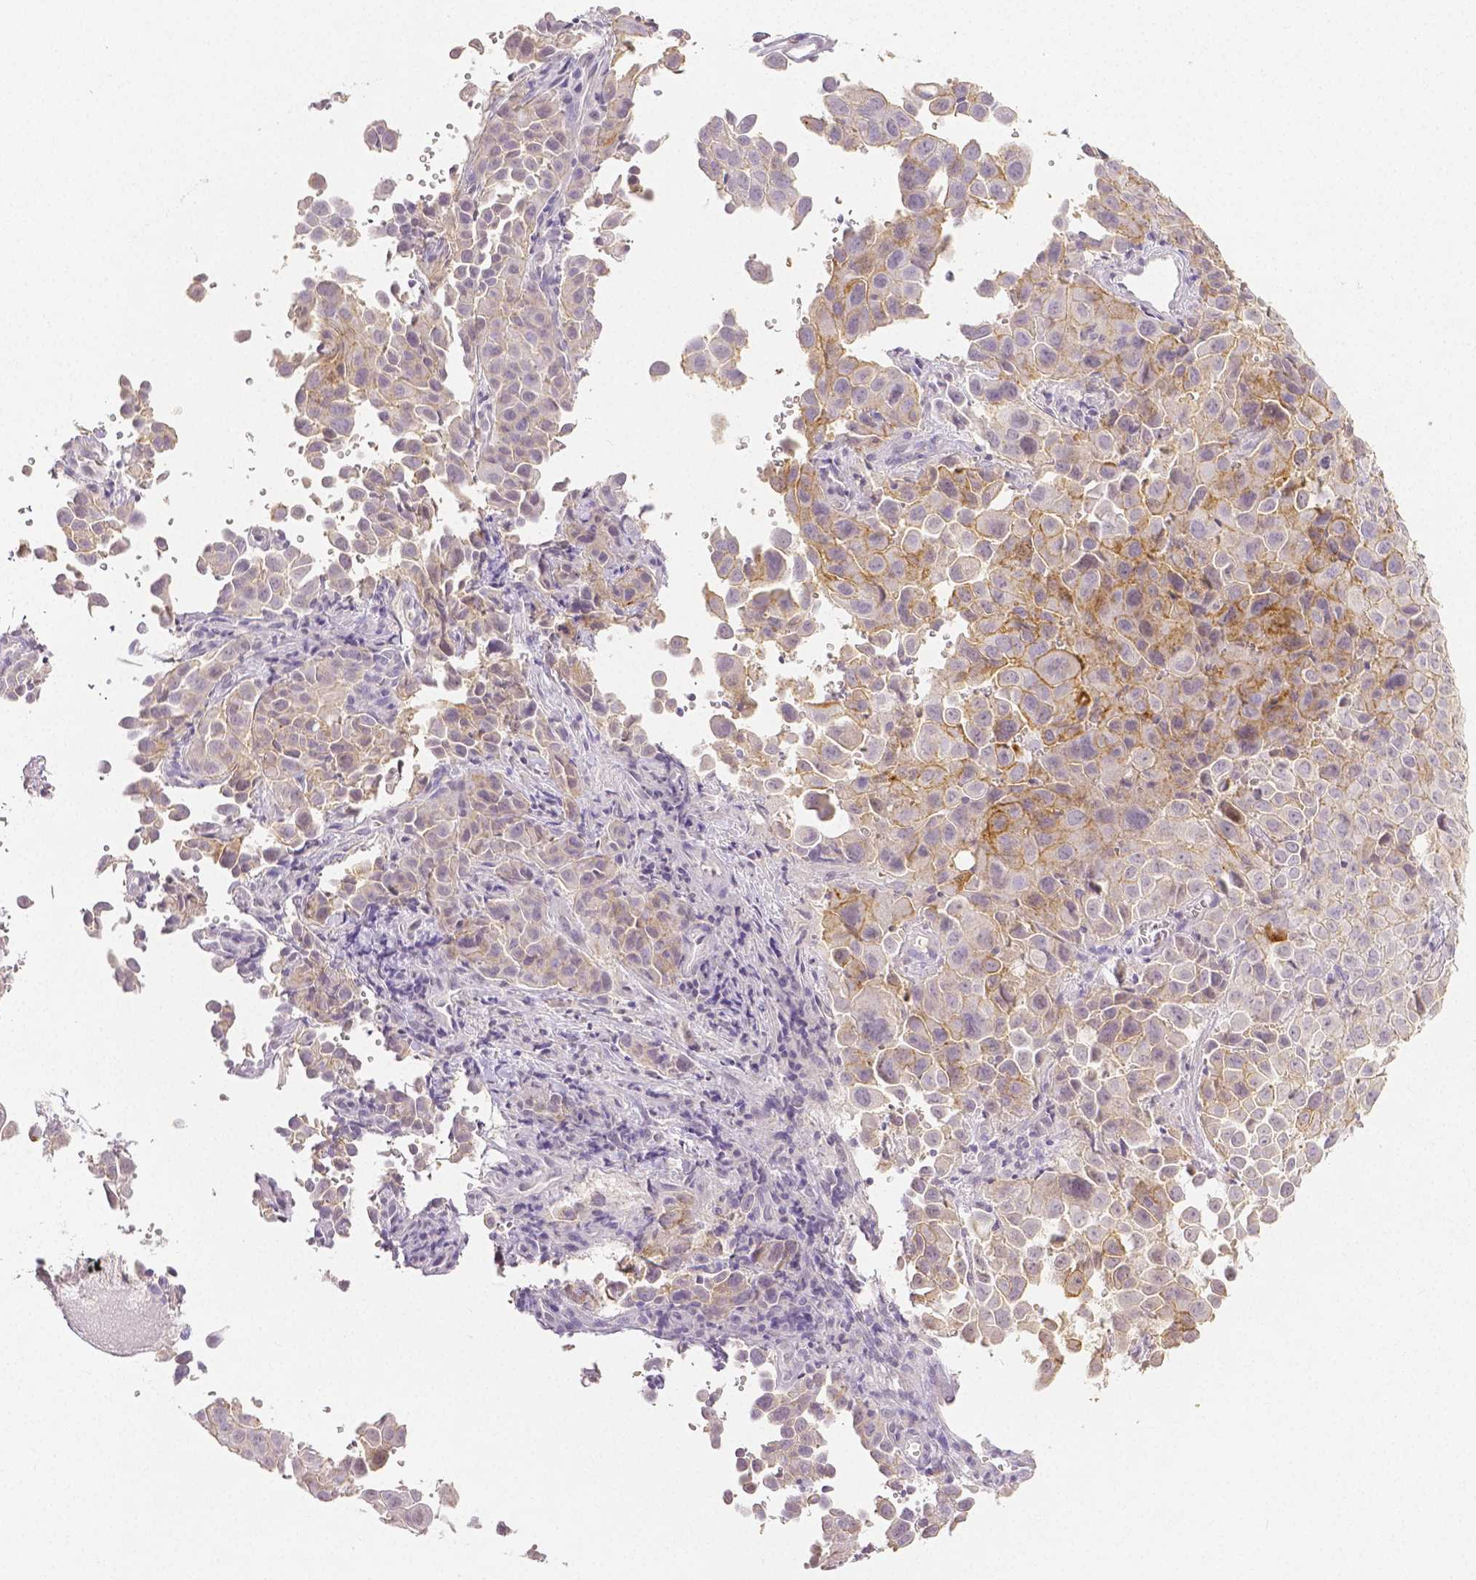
{"staining": {"intensity": "moderate", "quantity": "<25%", "location": "cytoplasmic/membranous"}, "tissue": "cervical cancer", "cell_type": "Tumor cells", "image_type": "cancer", "snomed": [{"axis": "morphology", "description": "Squamous cell carcinoma, NOS"}, {"axis": "topography", "description": "Cervix"}], "caption": "Protein expression analysis of human squamous cell carcinoma (cervical) reveals moderate cytoplasmic/membranous staining in about <25% of tumor cells.", "gene": "OCLN", "patient": {"sex": "female", "age": 55}}